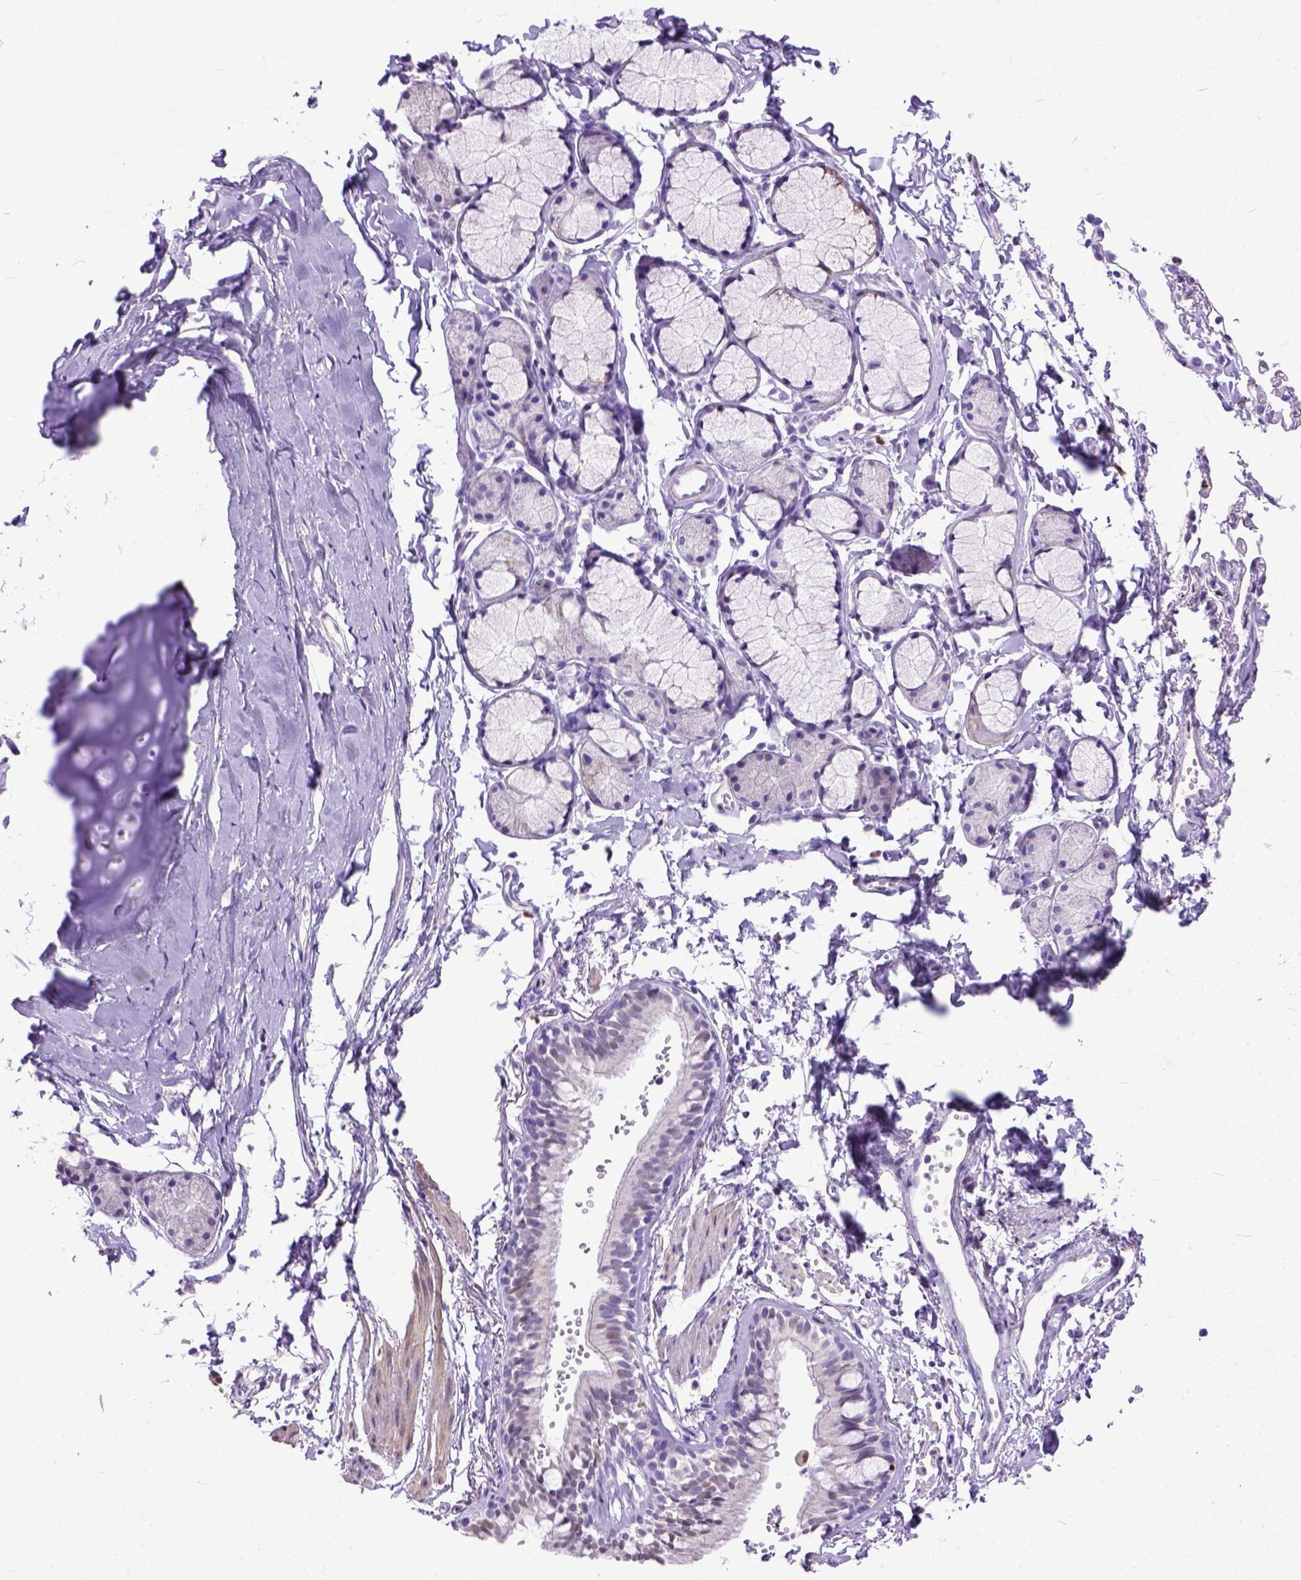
{"staining": {"intensity": "moderate", "quantity": "25%-75%", "location": "nuclear"}, "tissue": "bronchus", "cell_type": "Respiratory epithelial cells", "image_type": "normal", "snomed": [{"axis": "morphology", "description": "Normal tissue, NOS"}, {"axis": "topography", "description": "Cartilage tissue"}, {"axis": "topography", "description": "Bronchus"}], "caption": "Bronchus stained for a protein reveals moderate nuclear positivity in respiratory epithelial cells. (brown staining indicates protein expression, while blue staining denotes nuclei).", "gene": "CRB1", "patient": {"sex": "female", "age": 59}}